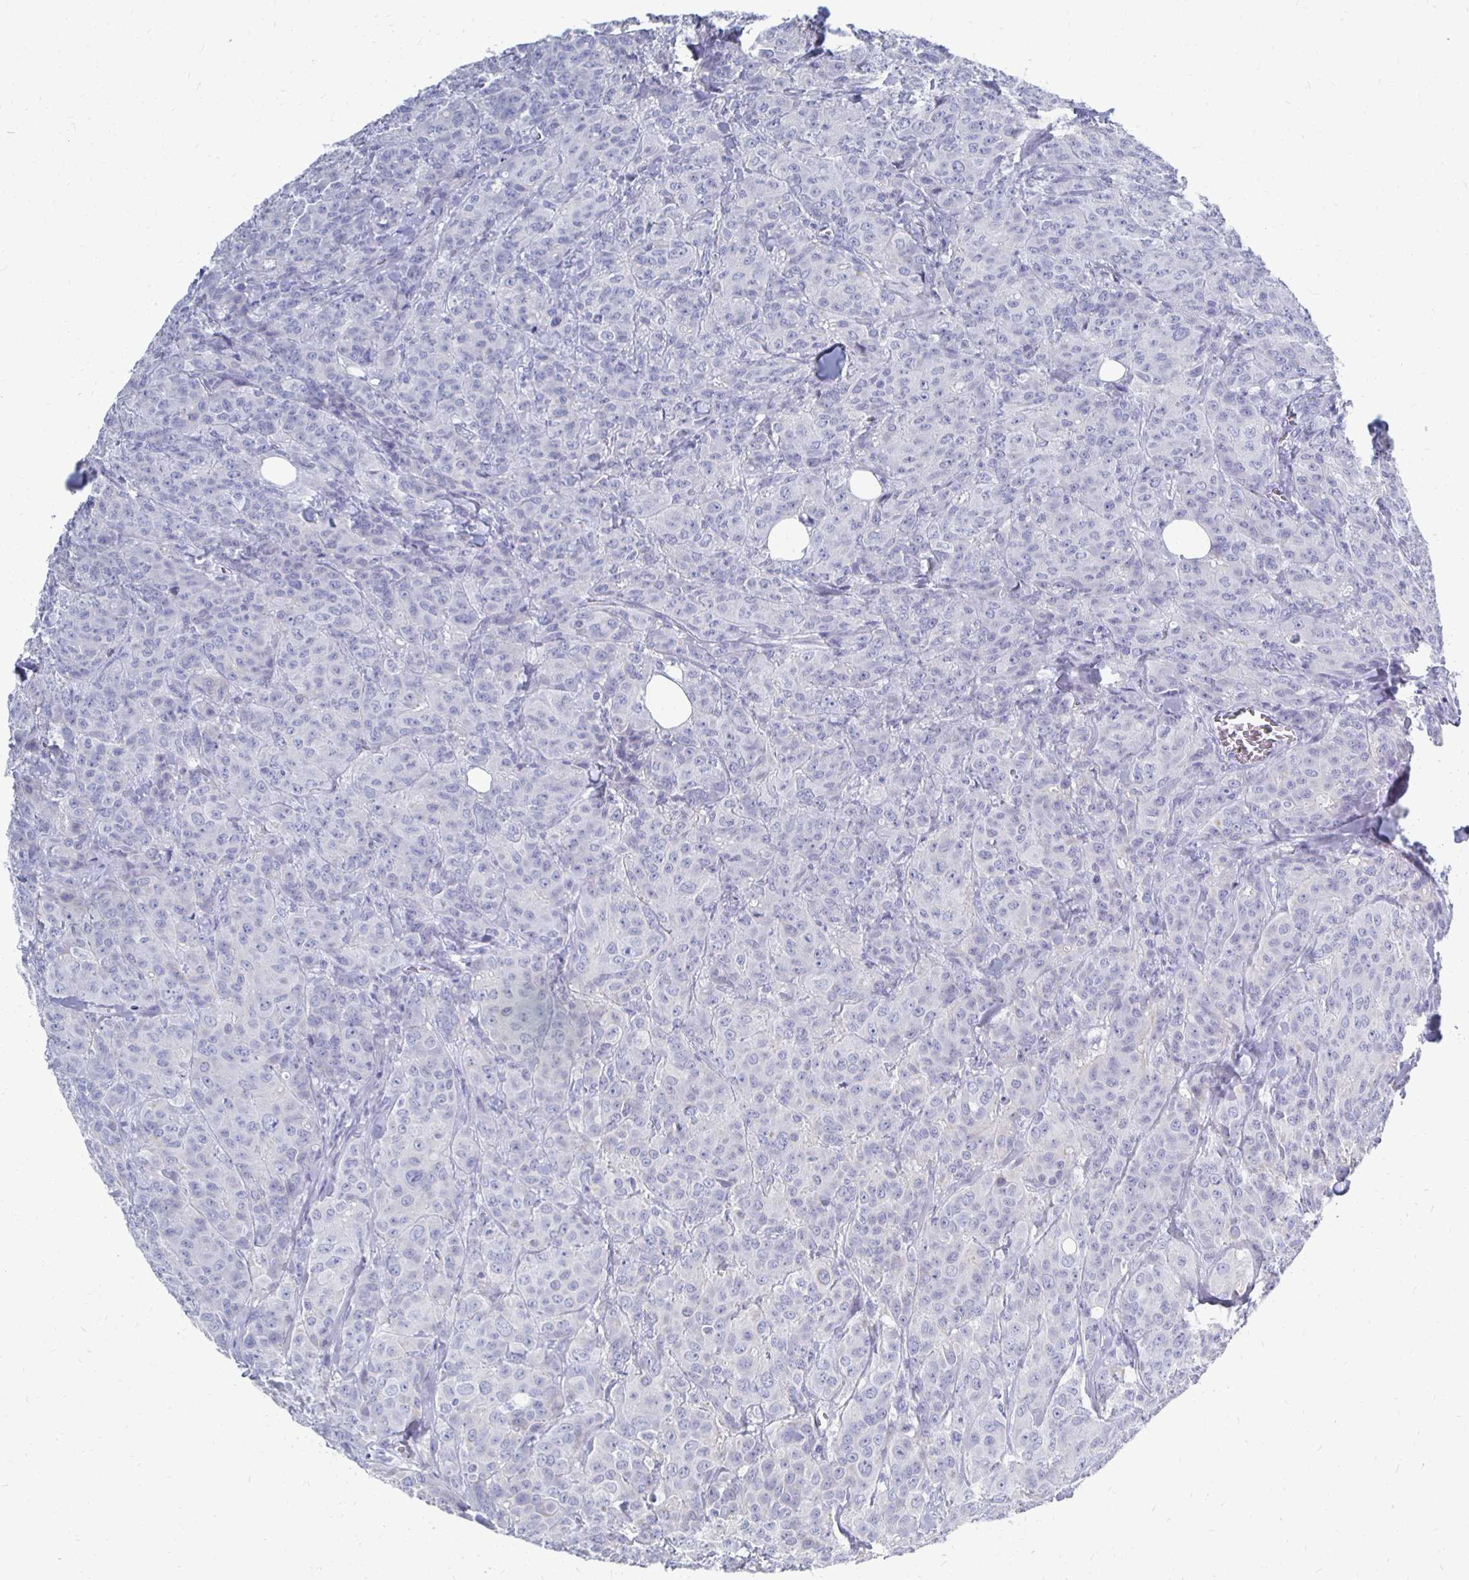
{"staining": {"intensity": "negative", "quantity": "none", "location": "none"}, "tissue": "breast cancer", "cell_type": "Tumor cells", "image_type": "cancer", "snomed": [{"axis": "morphology", "description": "Normal tissue, NOS"}, {"axis": "morphology", "description": "Duct carcinoma"}, {"axis": "topography", "description": "Breast"}], "caption": "Tumor cells are negative for protein expression in human breast cancer (infiltrating ductal carcinoma). The staining was performed using DAB to visualize the protein expression in brown, while the nuclei were stained in blue with hematoxylin (Magnification: 20x).", "gene": "SYCP3", "patient": {"sex": "female", "age": 43}}